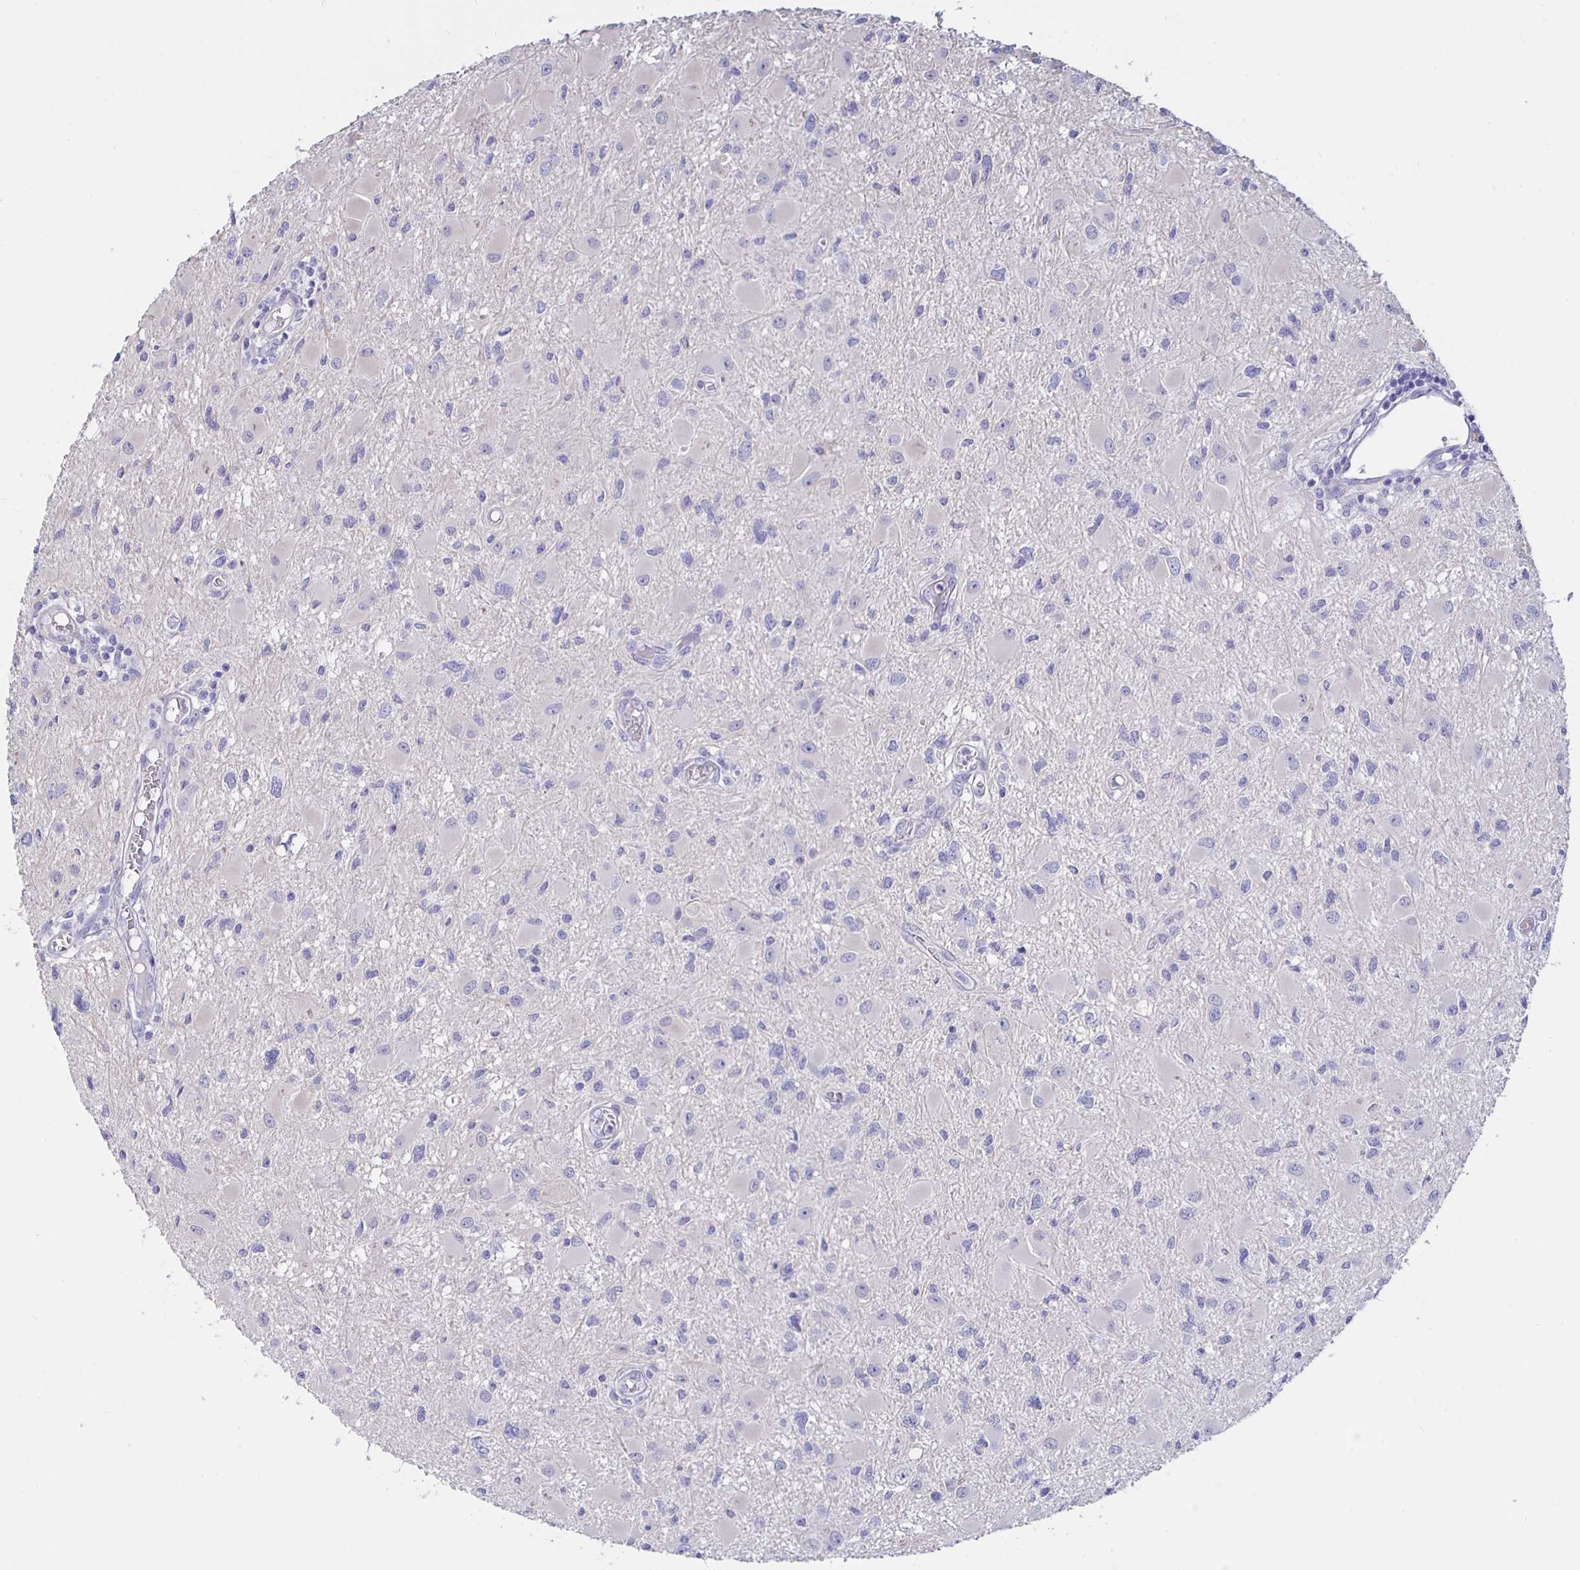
{"staining": {"intensity": "negative", "quantity": "none", "location": "none"}, "tissue": "glioma", "cell_type": "Tumor cells", "image_type": "cancer", "snomed": [{"axis": "morphology", "description": "Glioma, malignant, High grade"}, {"axis": "topography", "description": "Brain"}], "caption": "IHC of human malignant high-grade glioma shows no expression in tumor cells.", "gene": "HSPA4L", "patient": {"sex": "male", "age": 54}}